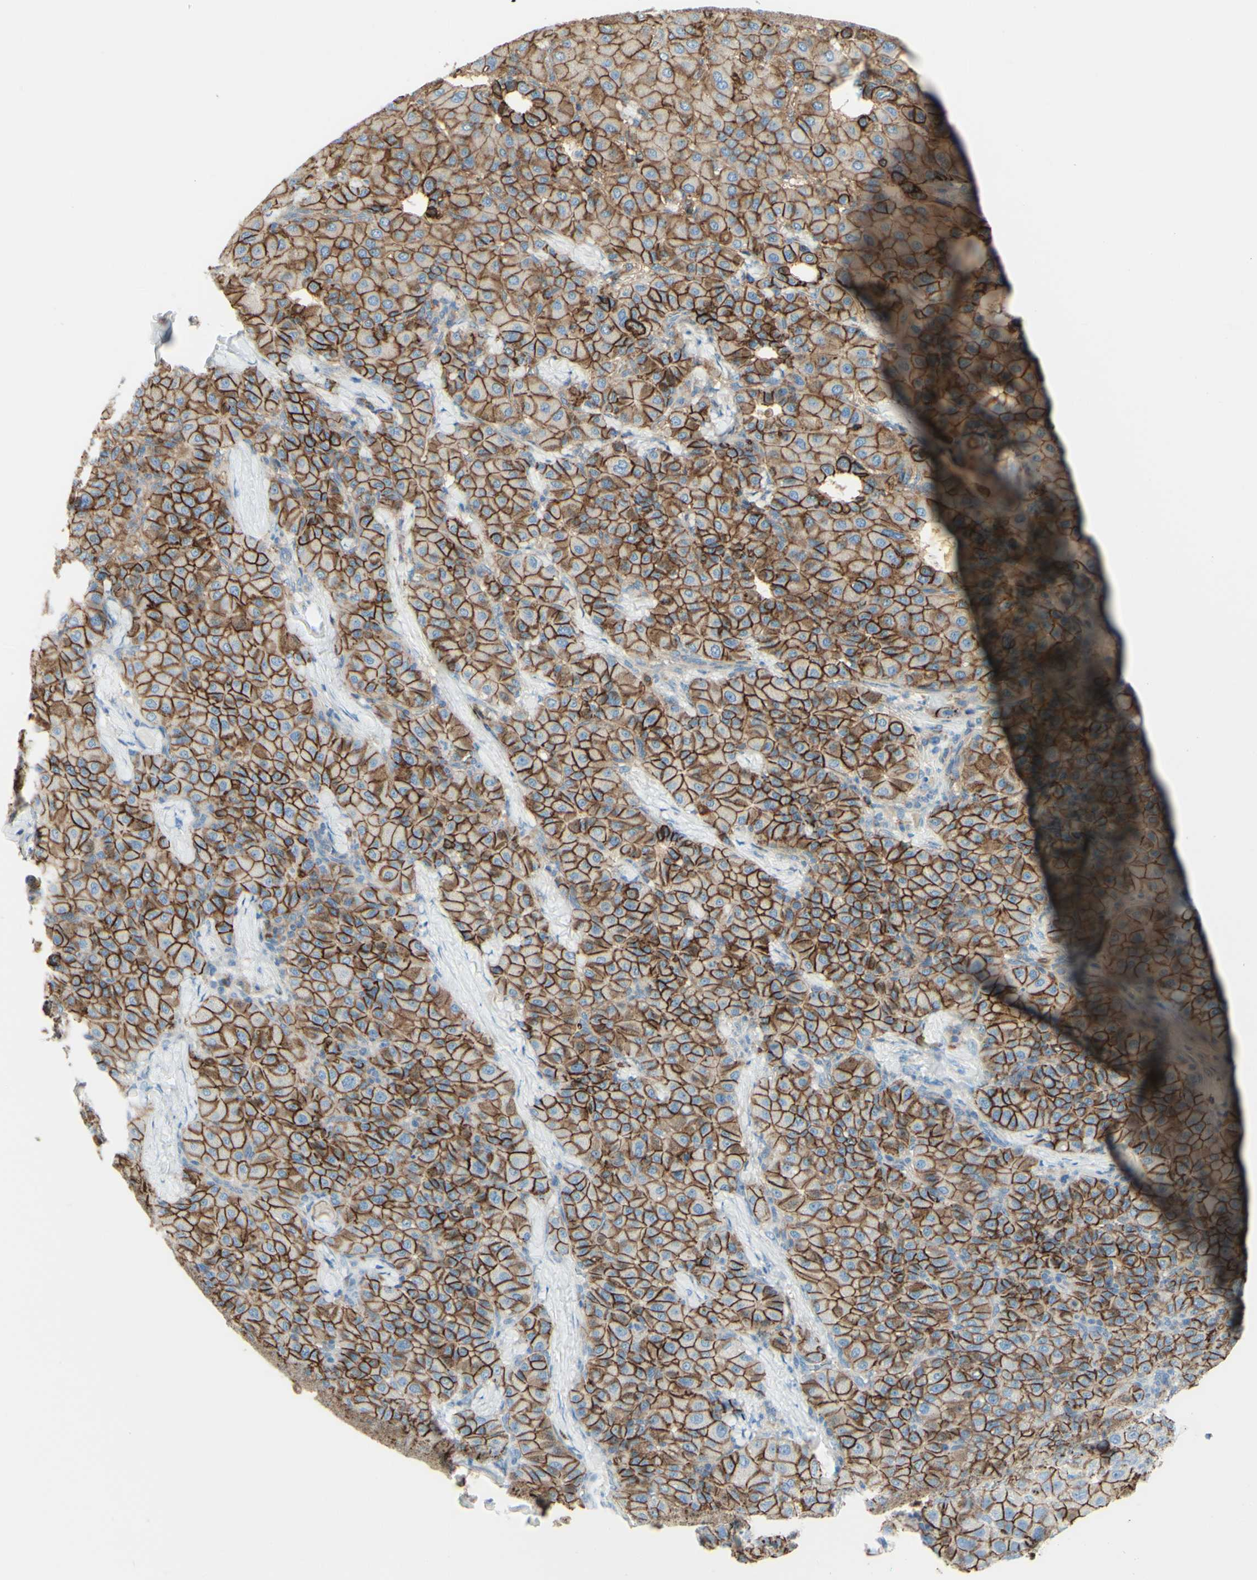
{"staining": {"intensity": "strong", "quantity": ">75%", "location": "cytoplasmic/membranous"}, "tissue": "liver cancer", "cell_type": "Tumor cells", "image_type": "cancer", "snomed": [{"axis": "morphology", "description": "Carcinoma, Hepatocellular, NOS"}, {"axis": "topography", "description": "Liver"}], "caption": "DAB (3,3'-diaminobenzidine) immunohistochemical staining of liver cancer demonstrates strong cytoplasmic/membranous protein positivity in approximately >75% of tumor cells. (DAB (3,3'-diaminobenzidine) = brown stain, brightfield microscopy at high magnification).", "gene": "ALCAM", "patient": {"sex": "male", "age": 65}}